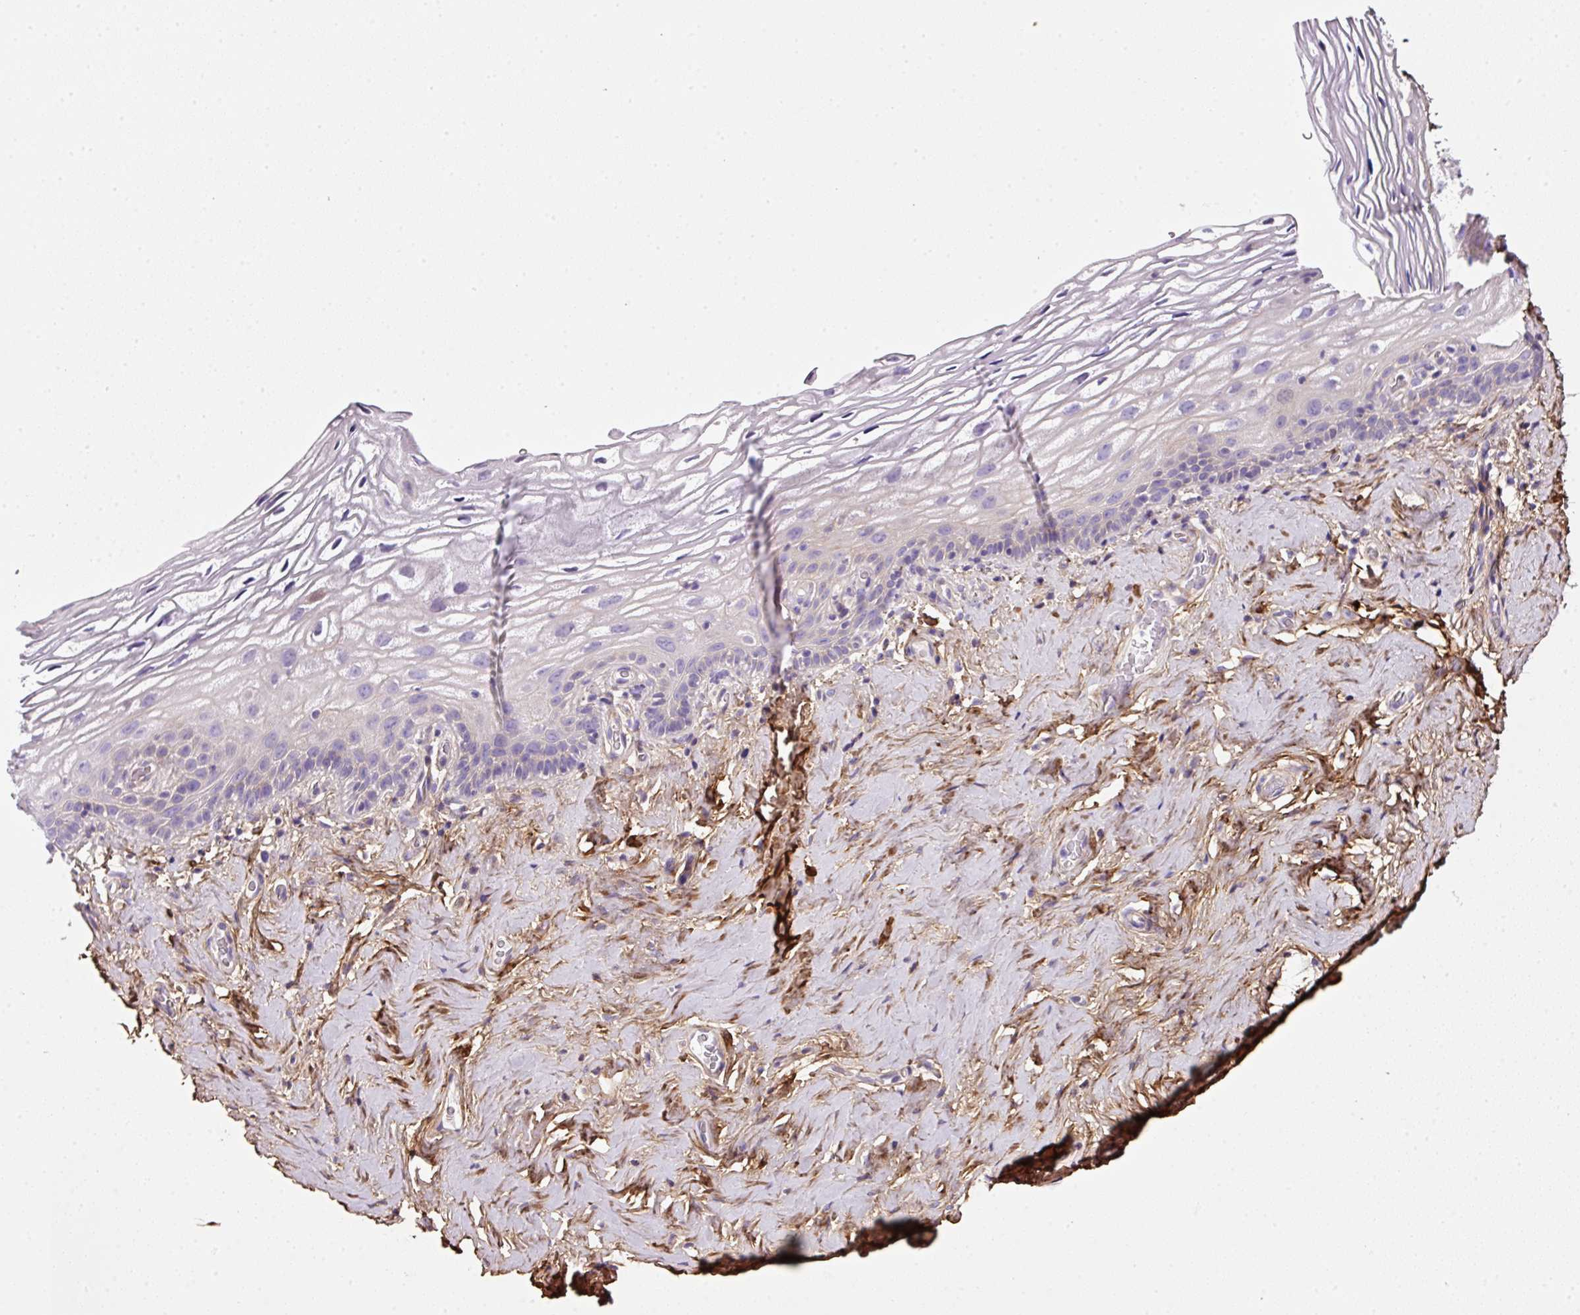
{"staining": {"intensity": "negative", "quantity": "none", "location": "none"}, "tissue": "vagina", "cell_type": "Squamous epithelial cells", "image_type": "normal", "snomed": [{"axis": "morphology", "description": "Normal tissue, NOS"}, {"axis": "morphology", "description": "Adenocarcinoma, NOS"}, {"axis": "topography", "description": "Rectum"}, {"axis": "topography", "description": "Vagina"}, {"axis": "topography", "description": "Peripheral nerve tissue"}], "caption": "Squamous epithelial cells are negative for protein expression in benign human vagina. Nuclei are stained in blue.", "gene": "SOS2", "patient": {"sex": "female", "age": 71}}